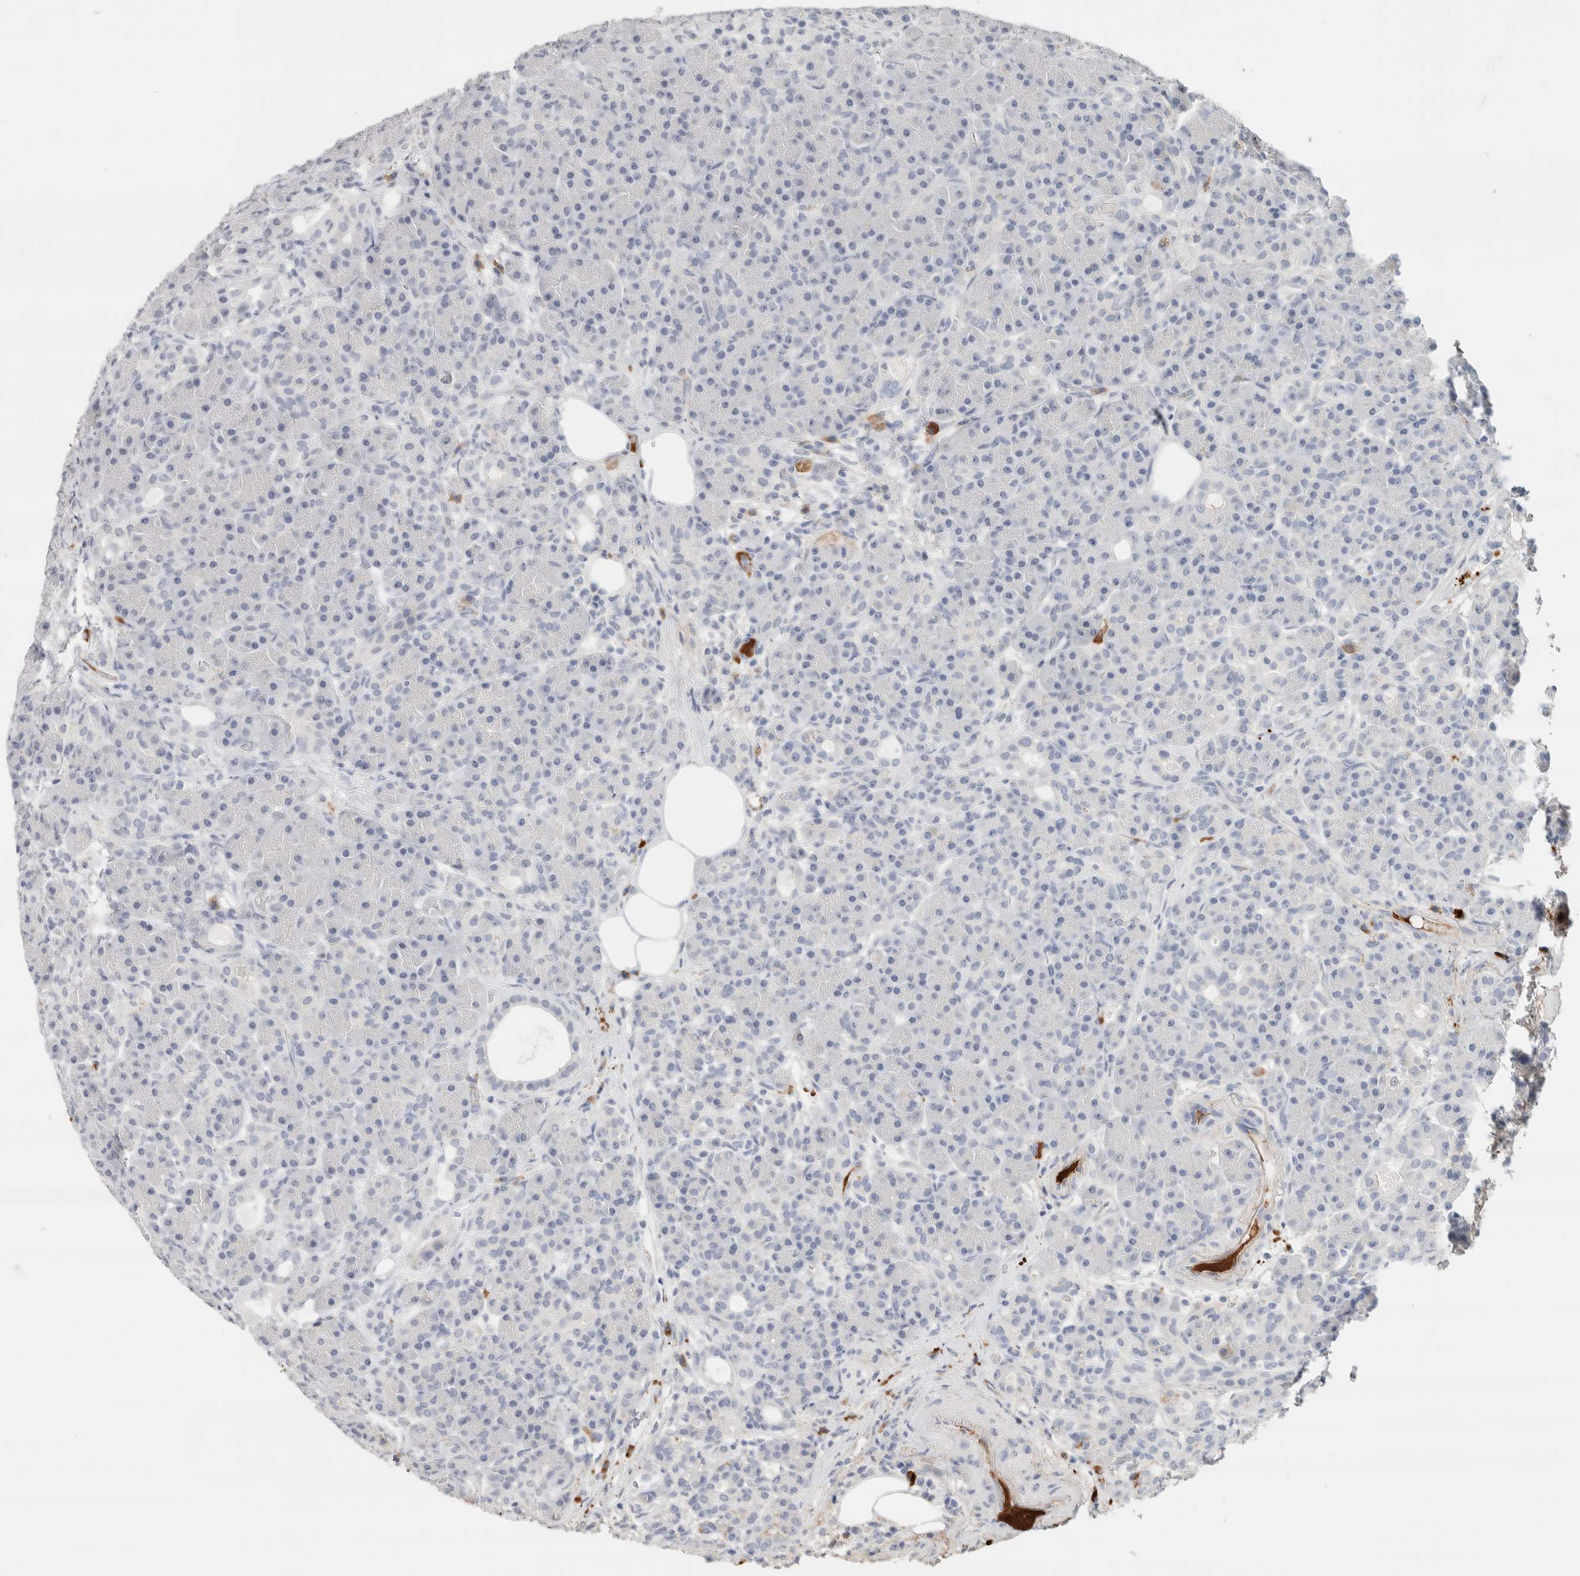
{"staining": {"intensity": "negative", "quantity": "none", "location": "none"}, "tissue": "pancreas", "cell_type": "Exocrine glandular cells", "image_type": "normal", "snomed": [{"axis": "morphology", "description": "Normal tissue, NOS"}, {"axis": "topography", "description": "Pancreas"}], "caption": "A high-resolution histopathology image shows immunohistochemistry (IHC) staining of benign pancreas, which reveals no significant positivity in exocrine glandular cells.", "gene": "IL6", "patient": {"sex": "male", "age": 63}}